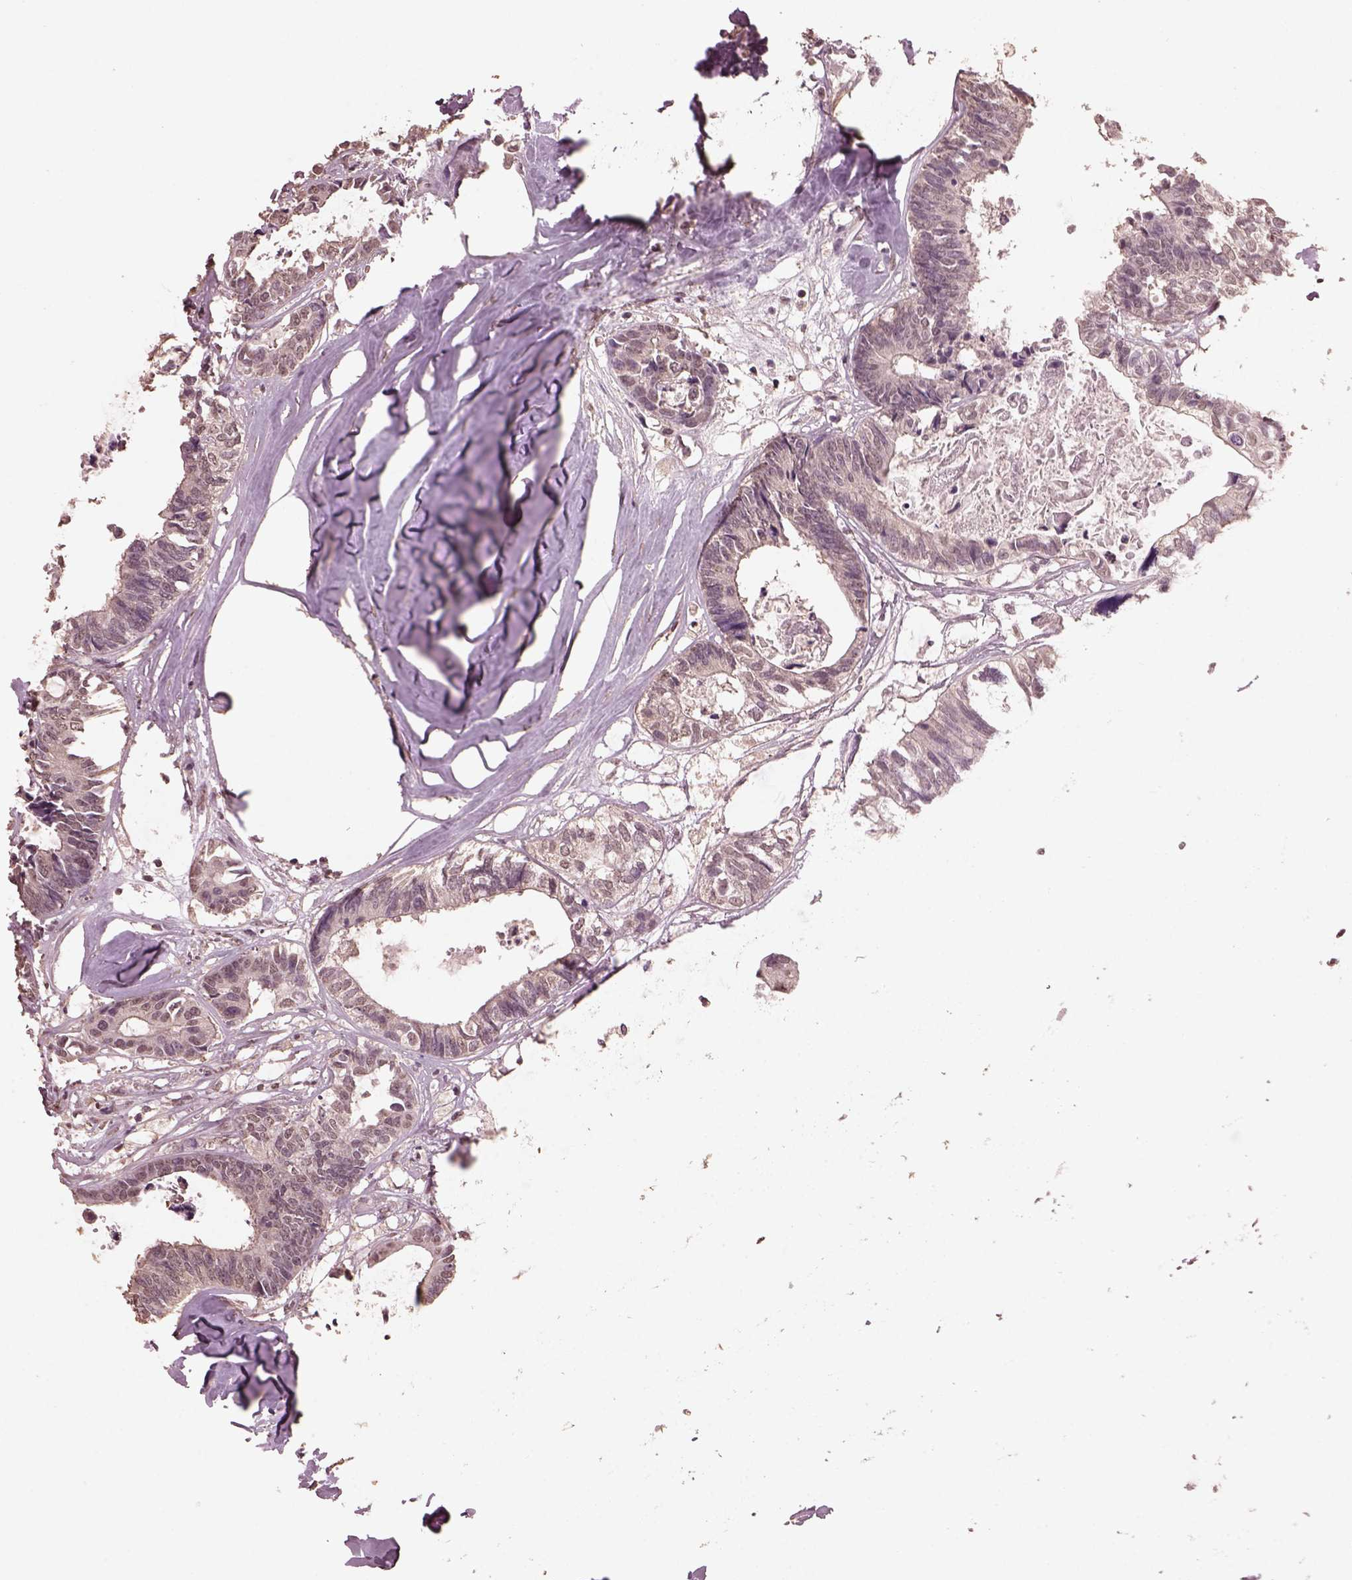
{"staining": {"intensity": "negative", "quantity": "none", "location": "none"}, "tissue": "colorectal cancer", "cell_type": "Tumor cells", "image_type": "cancer", "snomed": [{"axis": "morphology", "description": "Adenocarcinoma, NOS"}, {"axis": "topography", "description": "Colon"}, {"axis": "topography", "description": "Rectum"}], "caption": "A micrograph of human adenocarcinoma (colorectal) is negative for staining in tumor cells.", "gene": "CPT1C", "patient": {"sex": "male", "age": 57}}